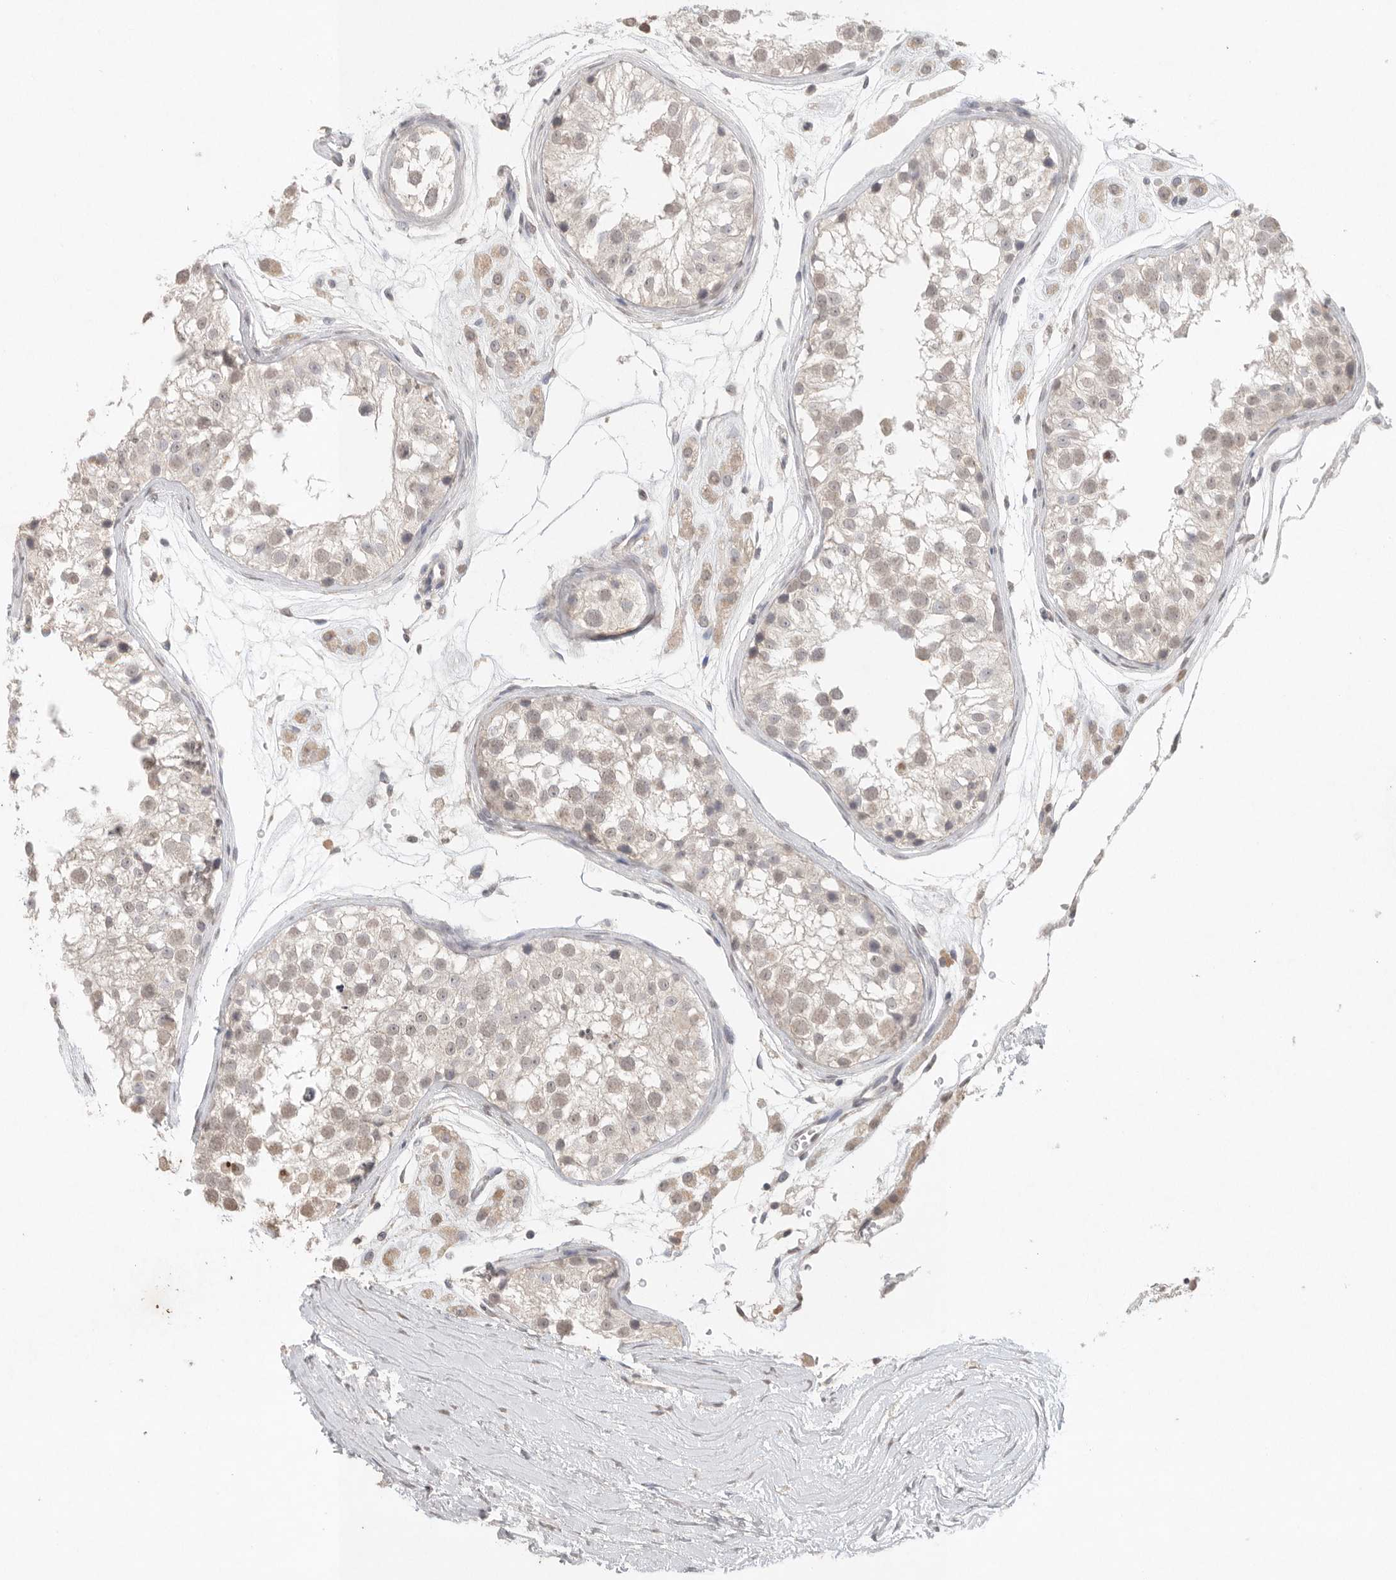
{"staining": {"intensity": "weak", "quantity": "25%-75%", "location": "cytoplasmic/membranous,nuclear"}, "tissue": "testis", "cell_type": "Cells in seminiferous ducts", "image_type": "normal", "snomed": [{"axis": "morphology", "description": "Normal tissue, NOS"}, {"axis": "morphology", "description": "Adenocarcinoma, metastatic, NOS"}, {"axis": "topography", "description": "Testis"}], "caption": "This is an image of immunohistochemistry (IHC) staining of benign testis, which shows weak staining in the cytoplasmic/membranous,nuclear of cells in seminiferous ducts.", "gene": "KLK5", "patient": {"sex": "male", "age": 26}}